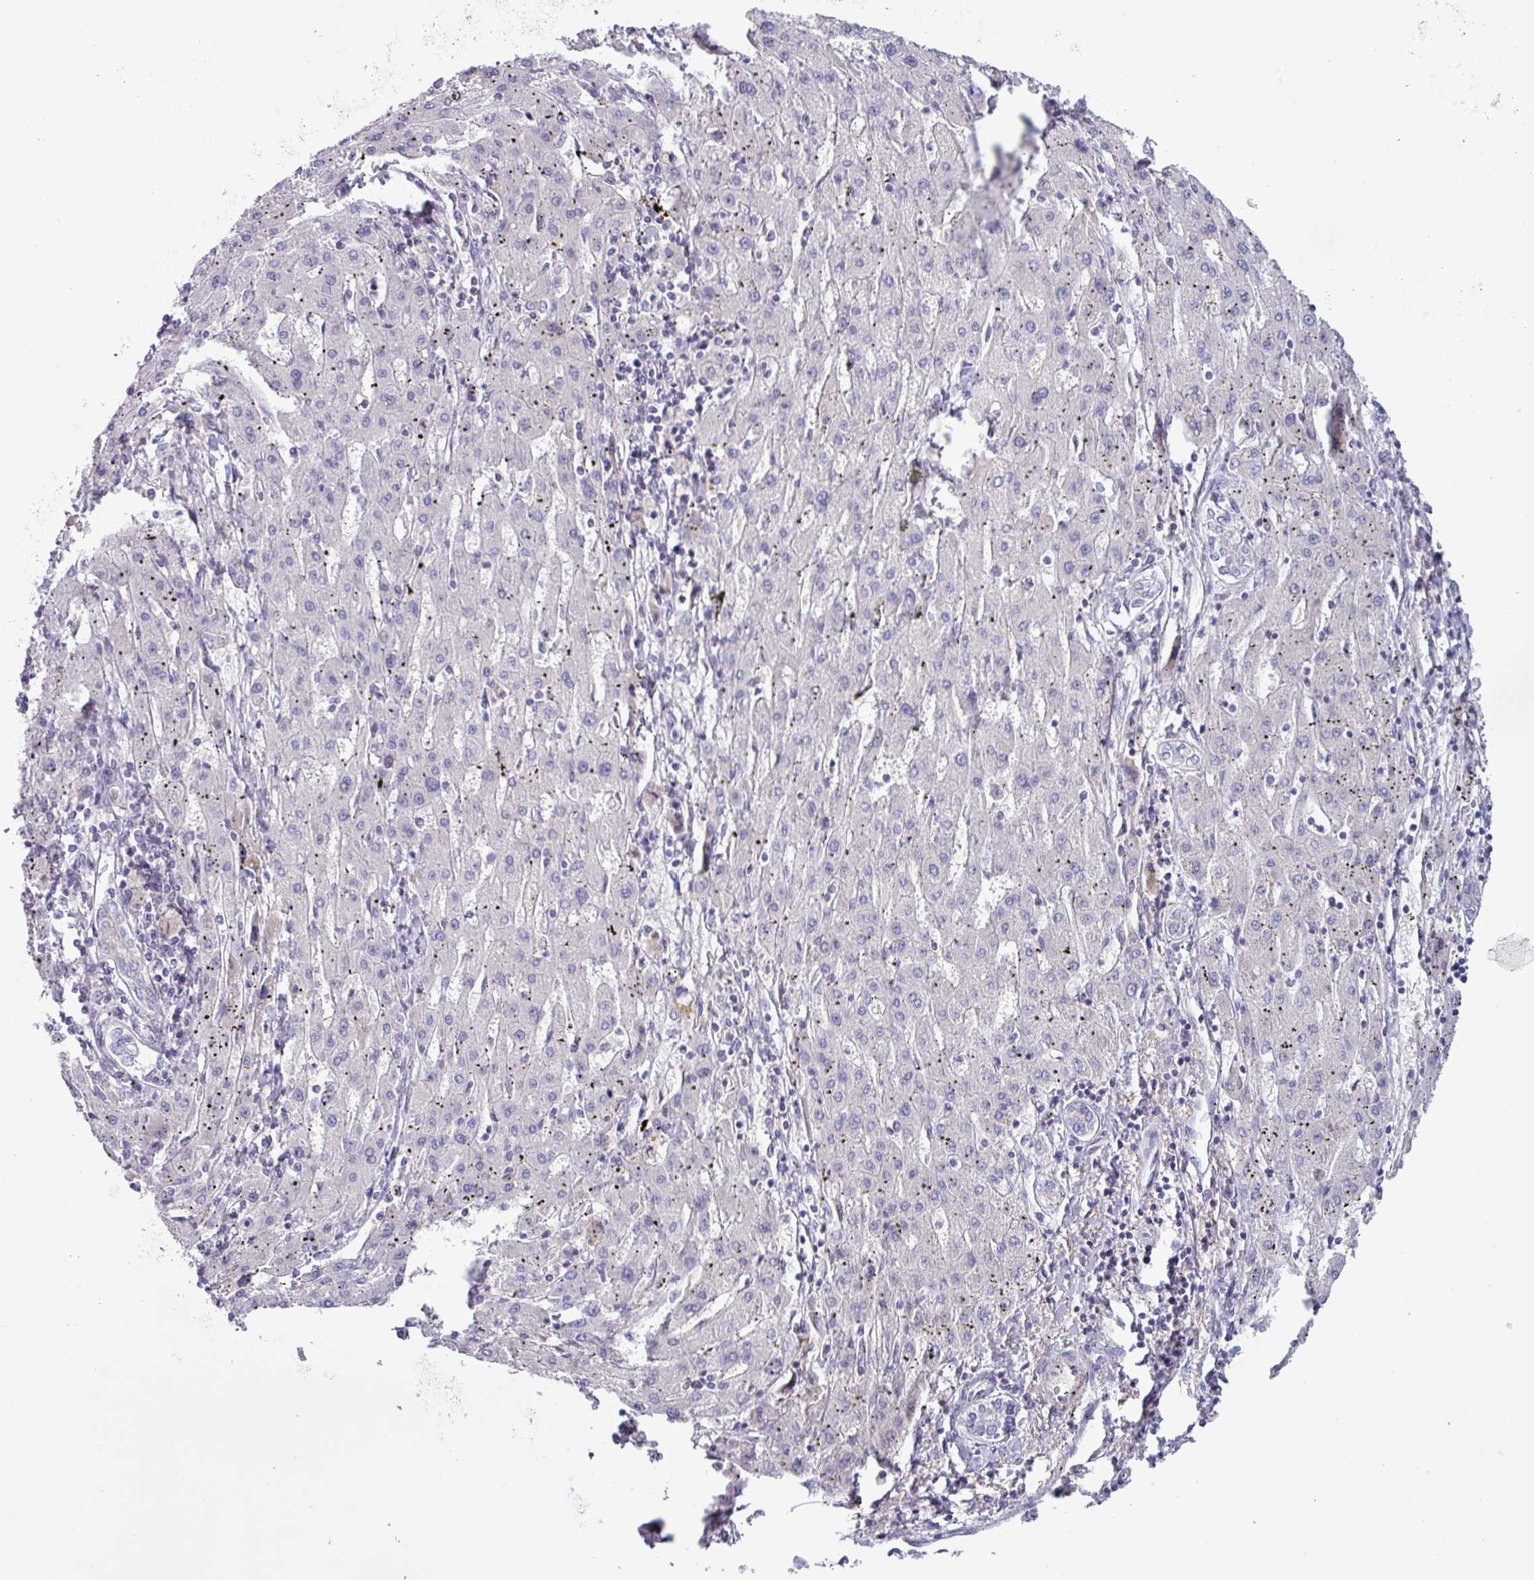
{"staining": {"intensity": "negative", "quantity": "none", "location": "none"}, "tissue": "liver cancer", "cell_type": "Tumor cells", "image_type": "cancer", "snomed": [{"axis": "morphology", "description": "Carcinoma, Hepatocellular, NOS"}, {"axis": "topography", "description": "Liver"}], "caption": "There is no significant expression in tumor cells of liver cancer.", "gene": "TNFSF12", "patient": {"sex": "male", "age": 72}}